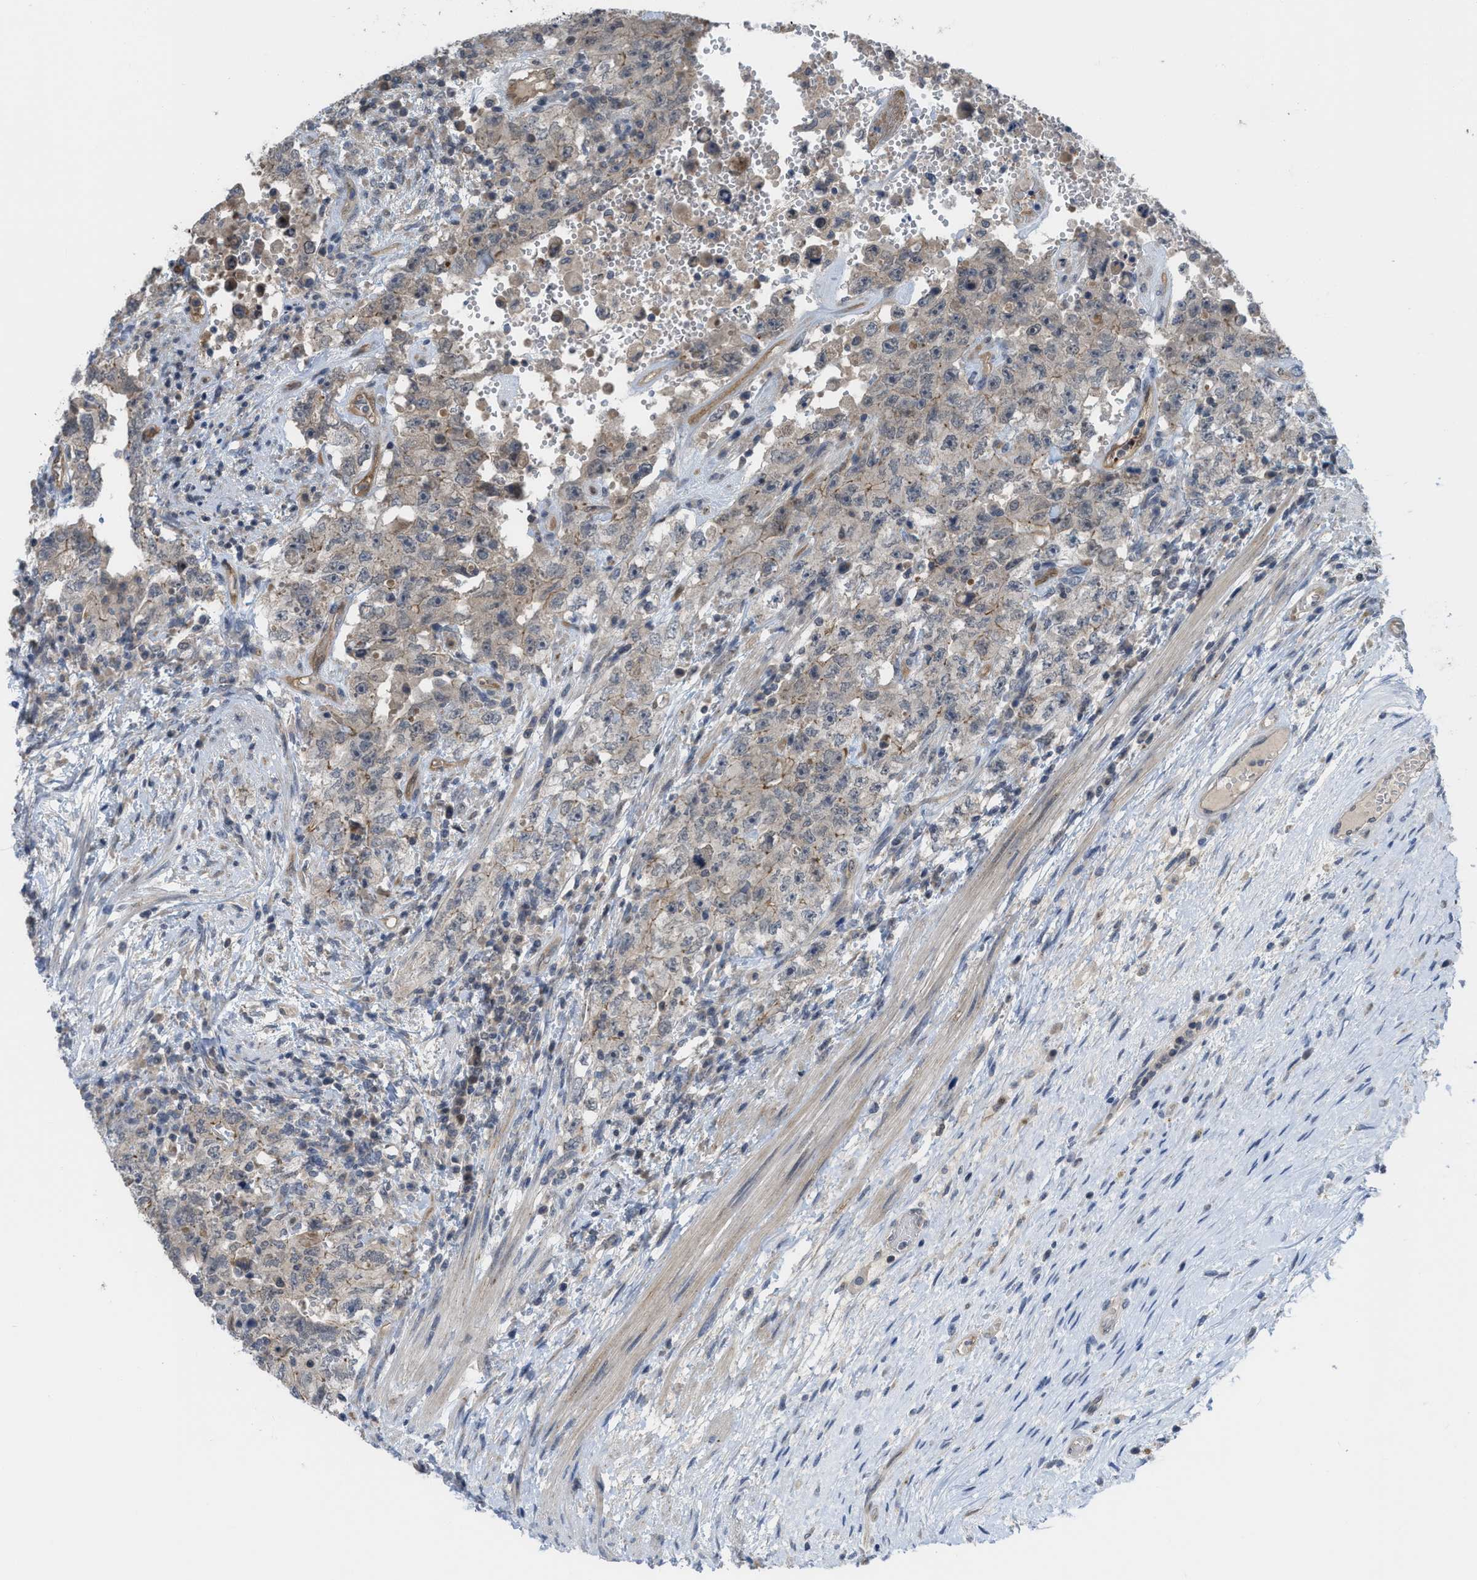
{"staining": {"intensity": "negative", "quantity": "none", "location": "none"}, "tissue": "testis cancer", "cell_type": "Tumor cells", "image_type": "cancer", "snomed": [{"axis": "morphology", "description": "Carcinoma, Embryonal, NOS"}, {"axis": "topography", "description": "Testis"}], "caption": "Tumor cells show no significant staining in embryonal carcinoma (testis).", "gene": "LDAF1", "patient": {"sex": "male", "age": 26}}